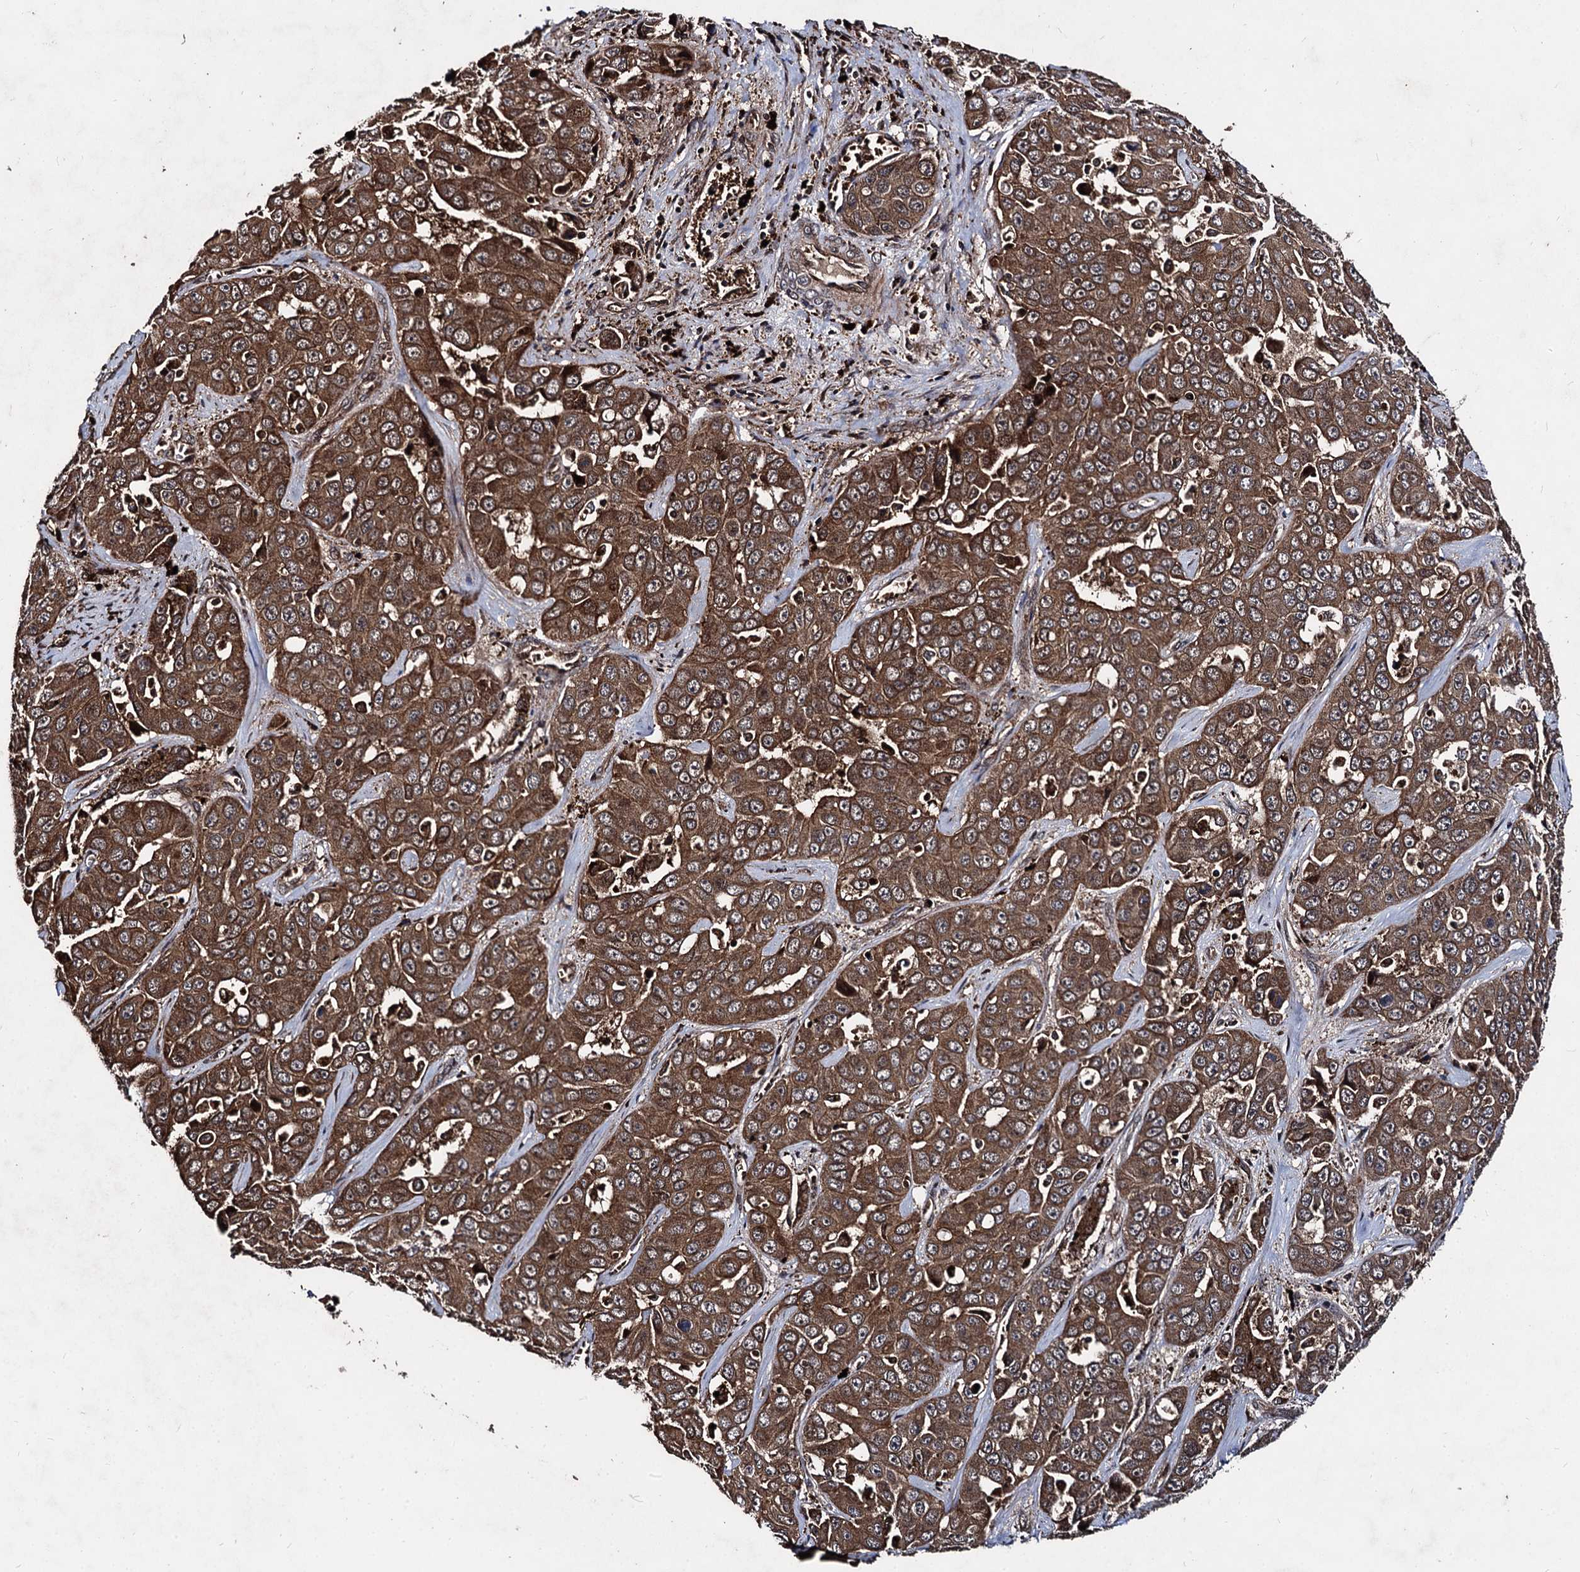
{"staining": {"intensity": "moderate", "quantity": ">75%", "location": "cytoplasmic/membranous"}, "tissue": "liver cancer", "cell_type": "Tumor cells", "image_type": "cancer", "snomed": [{"axis": "morphology", "description": "Cholangiocarcinoma"}, {"axis": "topography", "description": "Liver"}], "caption": "An image of human liver cancer (cholangiocarcinoma) stained for a protein demonstrates moderate cytoplasmic/membranous brown staining in tumor cells. (brown staining indicates protein expression, while blue staining denotes nuclei).", "gene": "BCL2L2", "patient": {"sex": "female", "age": 52}}